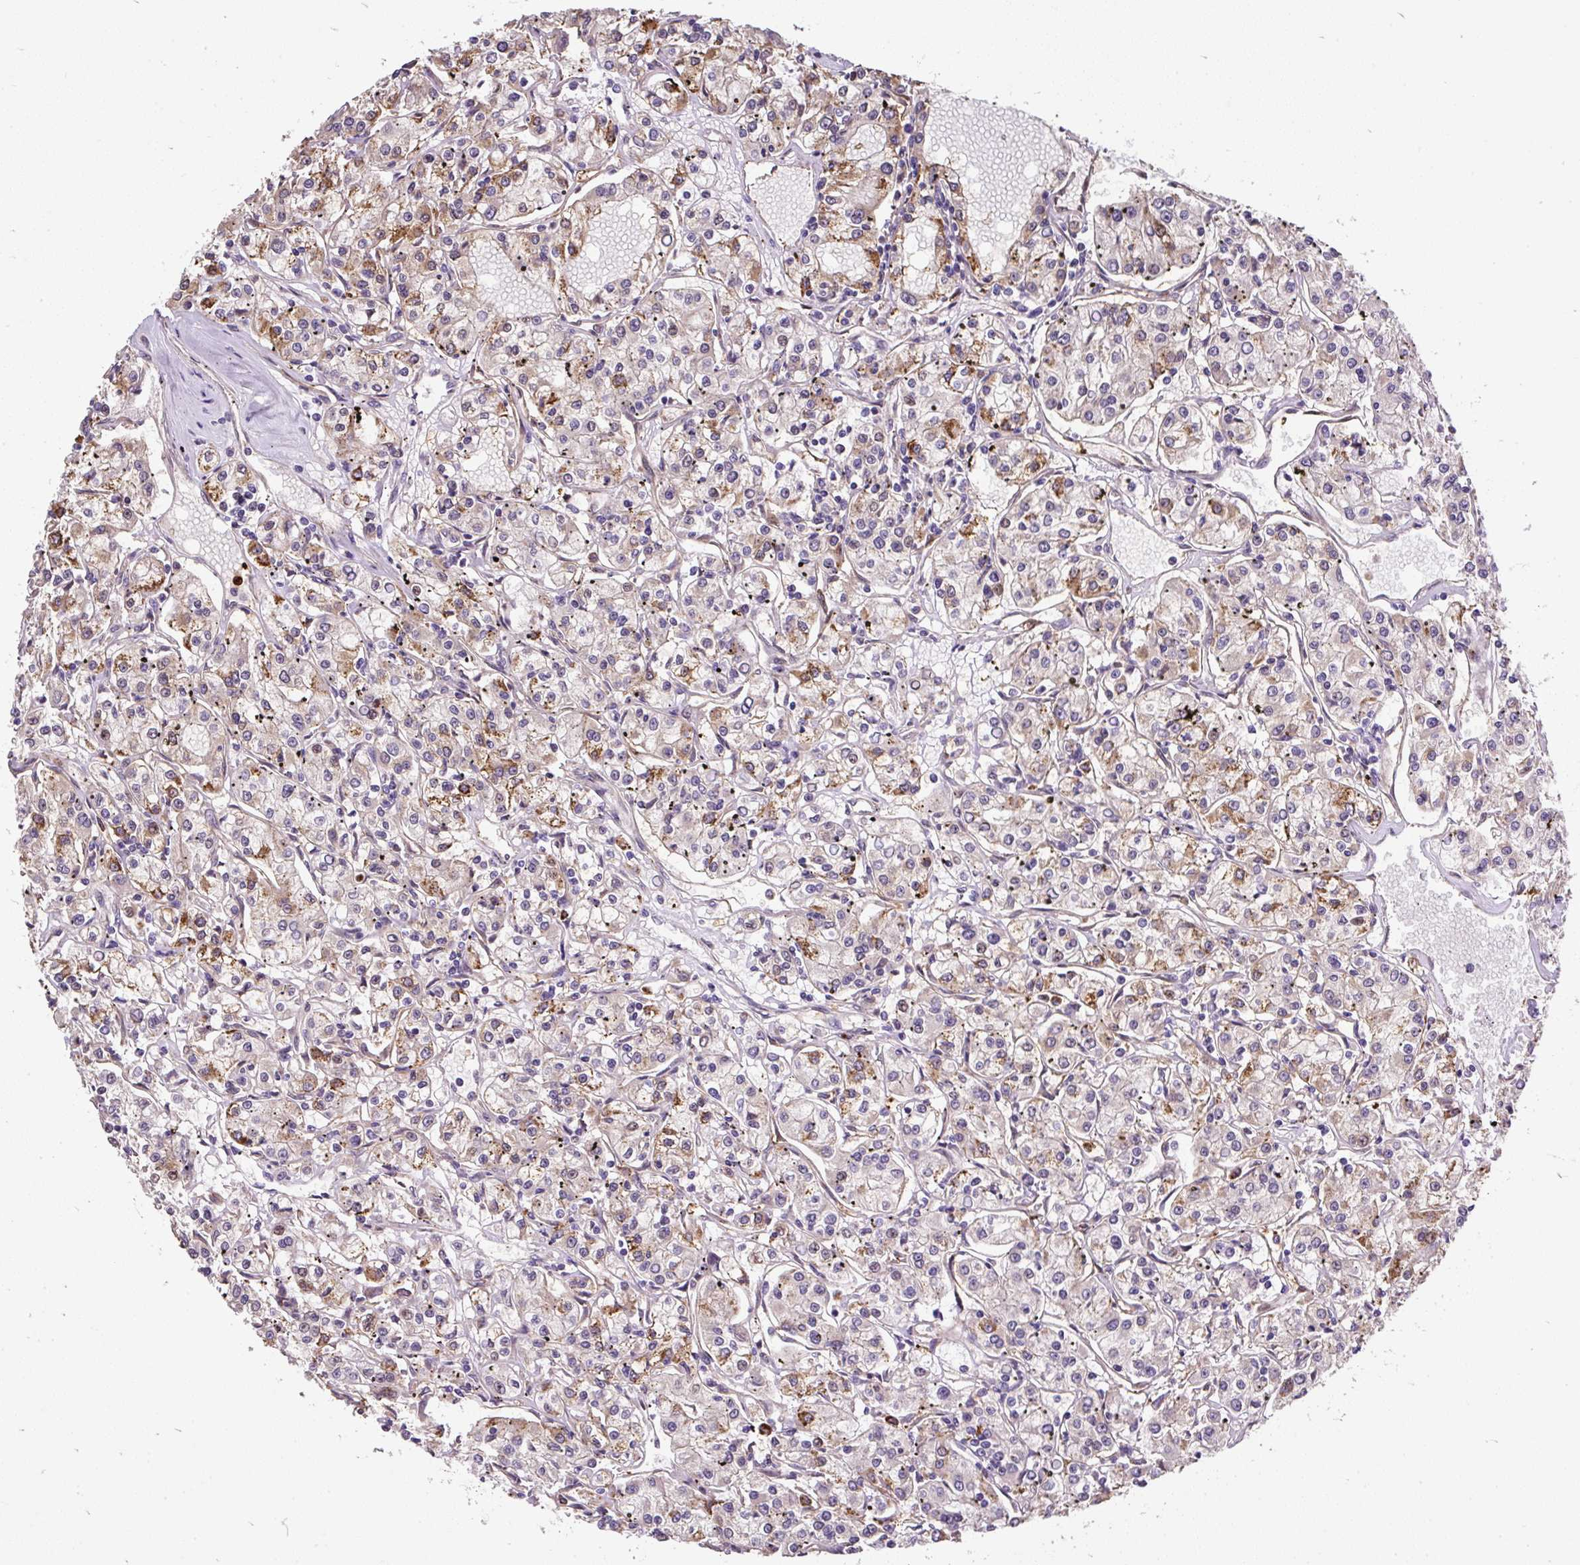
{"staining": {"intensity": "weak", "quantity": "25%-75%", "location": "cytoplasmic/membranous"}, "tissue": "renal cancer", "cell_type": "Tumor cells", "image_type": "cancer", "snomed": [{"axis": "morphology", "description": "Adenocarcinoma, NOS"}, {"axis": "topography", "description": "Kidney"}], "caption": "Protein staining of renal adenocarcinoma tissue reveals weak cytoplasmic/membranous expression in about 25%-75% of tumor cells.", "gene": "PUS7L", "patient": {"sex": "female", "age": 59}}